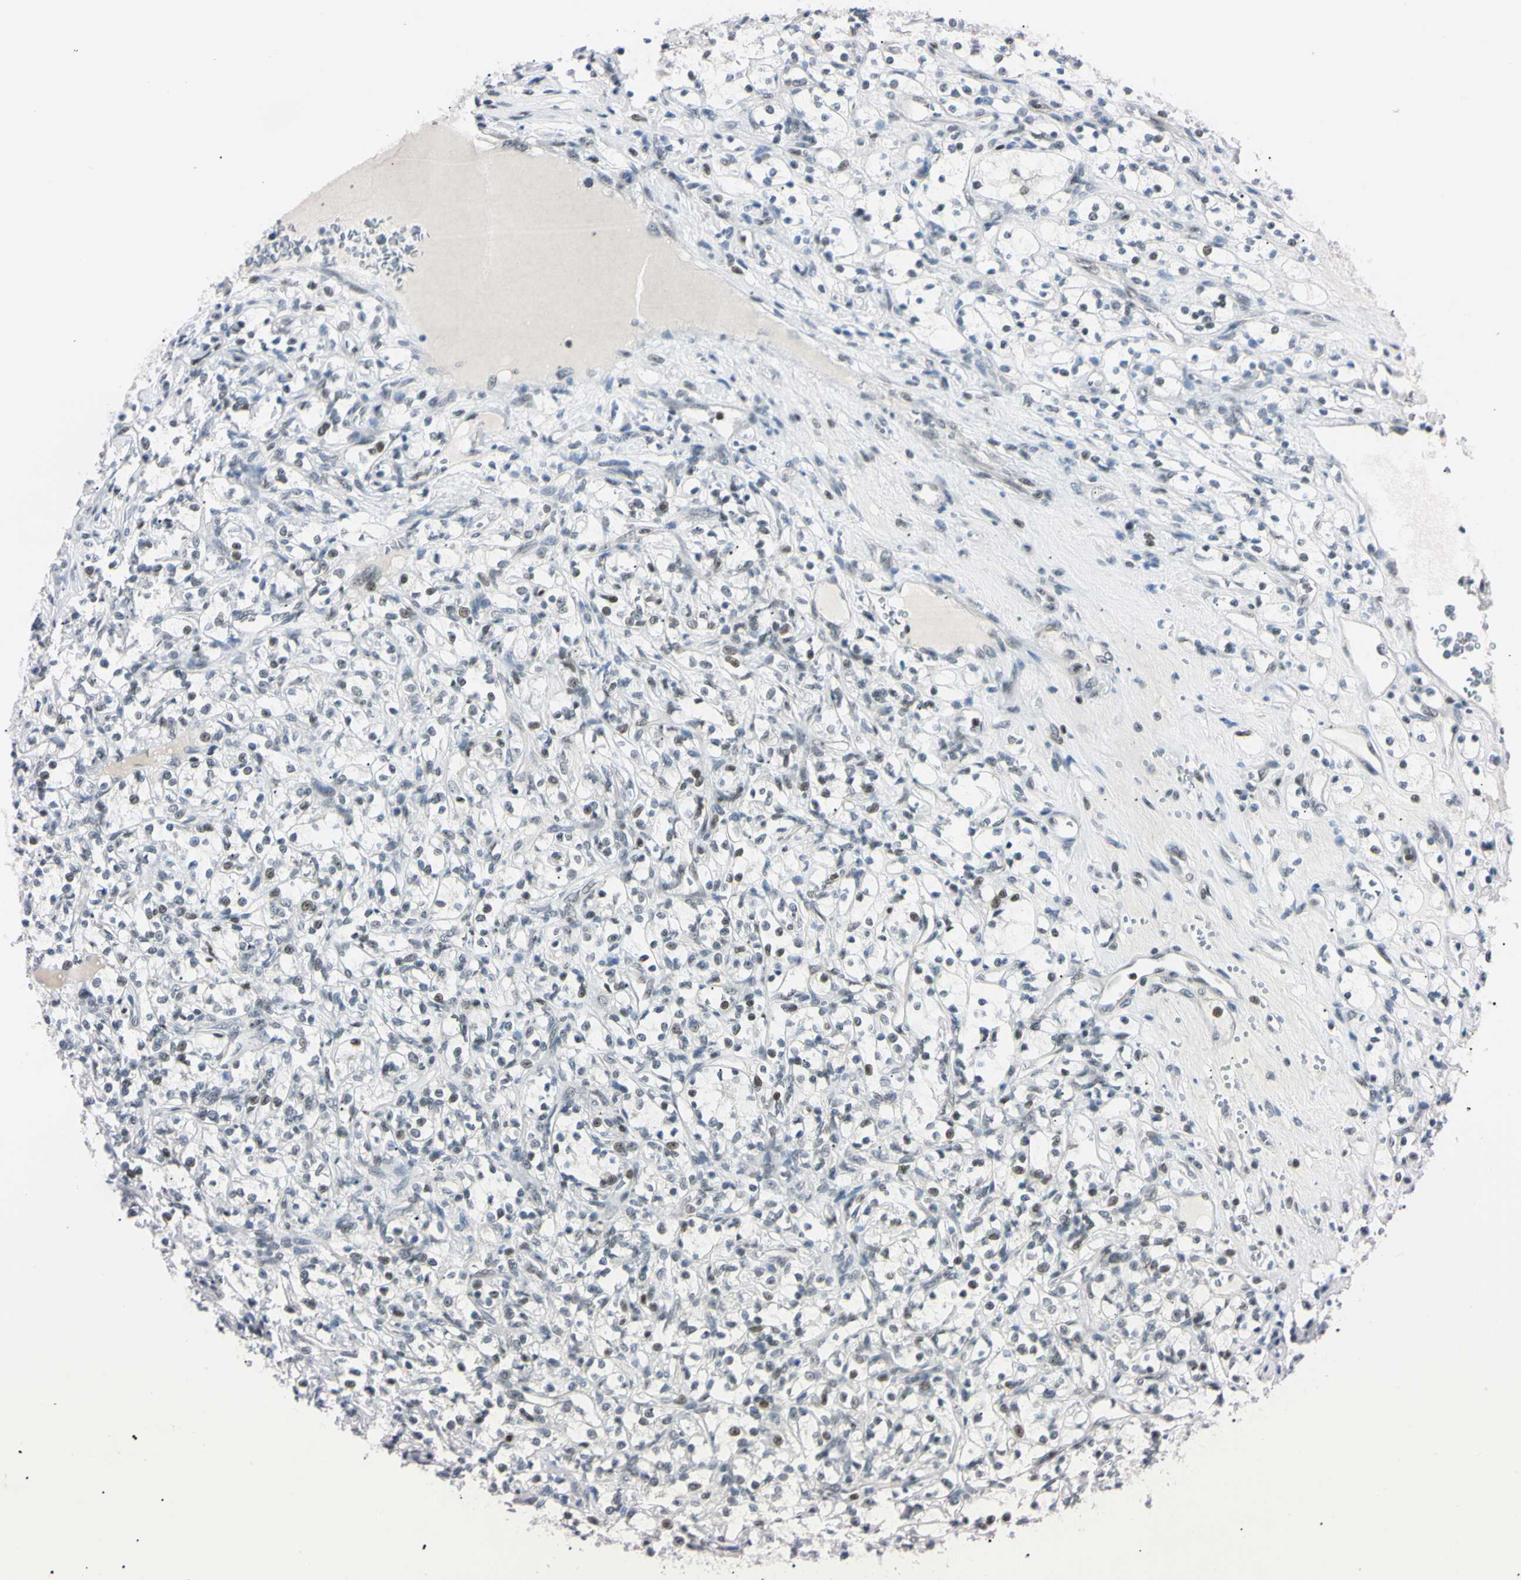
{"staining": {"intensity": "weak", "quantity": "25%-75%", "location": "none"}, "tissue": "renal cancer", "cell_type": "Tumor cells", "image_type": "cancer", "snomed": [{"axis": "morphology", "description": "Adenocarcinoma, NOS"}, {"axis": "topography", "description": "Kidney"}], "caption": "Immunohistochemistry (IHC) photomicrograph of renal cancer stained for a protein (brown), which exhibits low levels of weak None expression in approximately 25%-75% of tumor cells.", "gene": "C1orf174", "patient": {"sex": "female", "age": 69}}